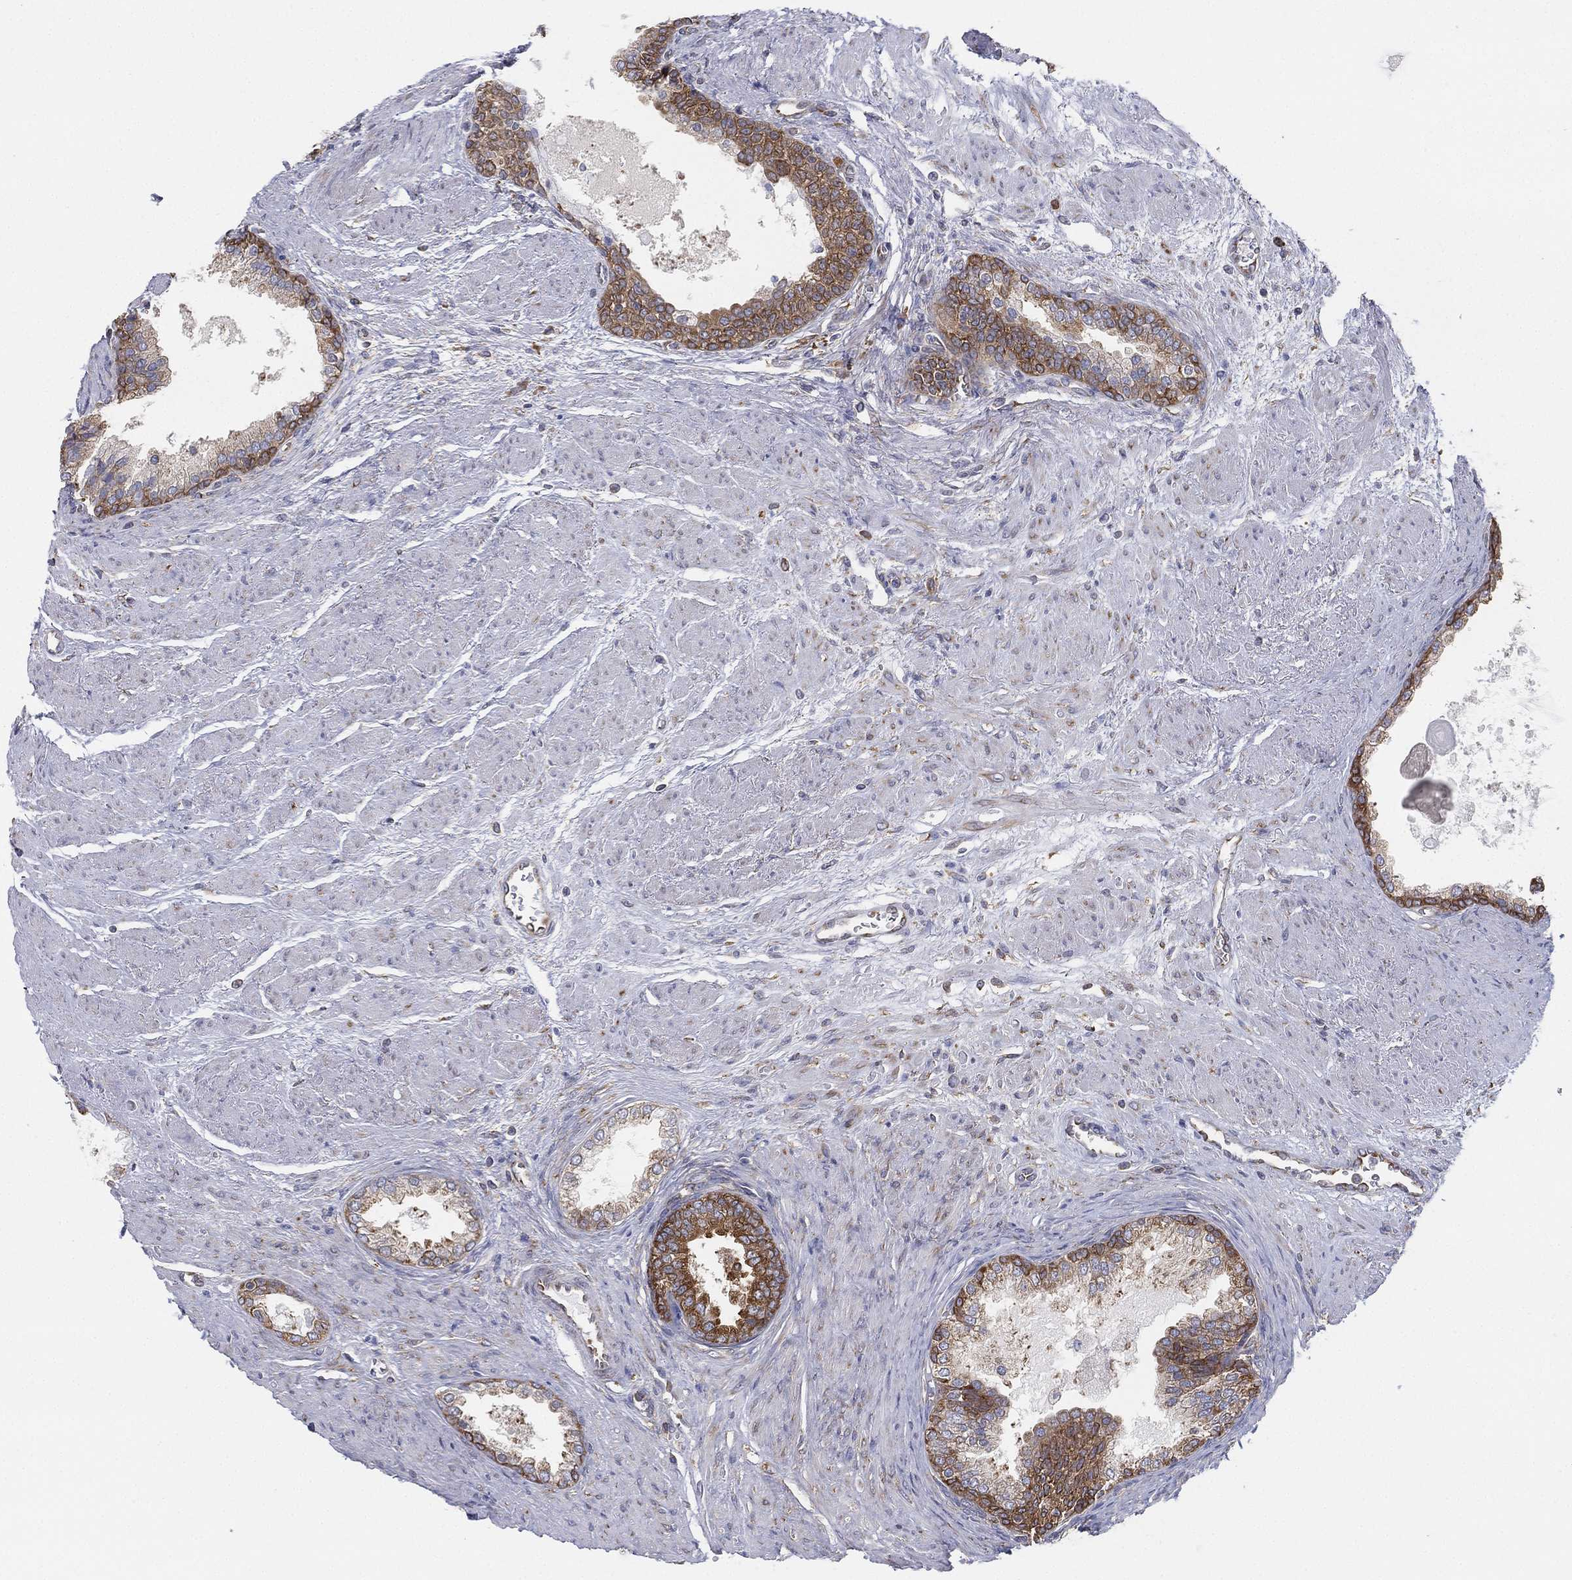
{"staining": {"intensity": "strong", "quantity": ">75%", "location": "cytoplasmic/membranous"}, "tissue": "prostate cancer", "cell_type": "Tumor cells", "image_type": "cancer", "snomed": [{"axis": "morphology", "description": "Adenocarcinoma, NOS"}, {"axis": "topography", "description": "Prostate and seminal vesicle, NOS"}, {"axis": "topography", "description": "Prostate"}], "caption": "This photomicrograph displays prostate cancer stained with immunohistochemistry (IHC) to label a protein in brown. The cytoplasmic/membranous of tumor cells show strong positivity for the protein. Nuclei are counter-stained blue.", "gene": "FARSA", "patient": {"sex": "male", "age": 62}}